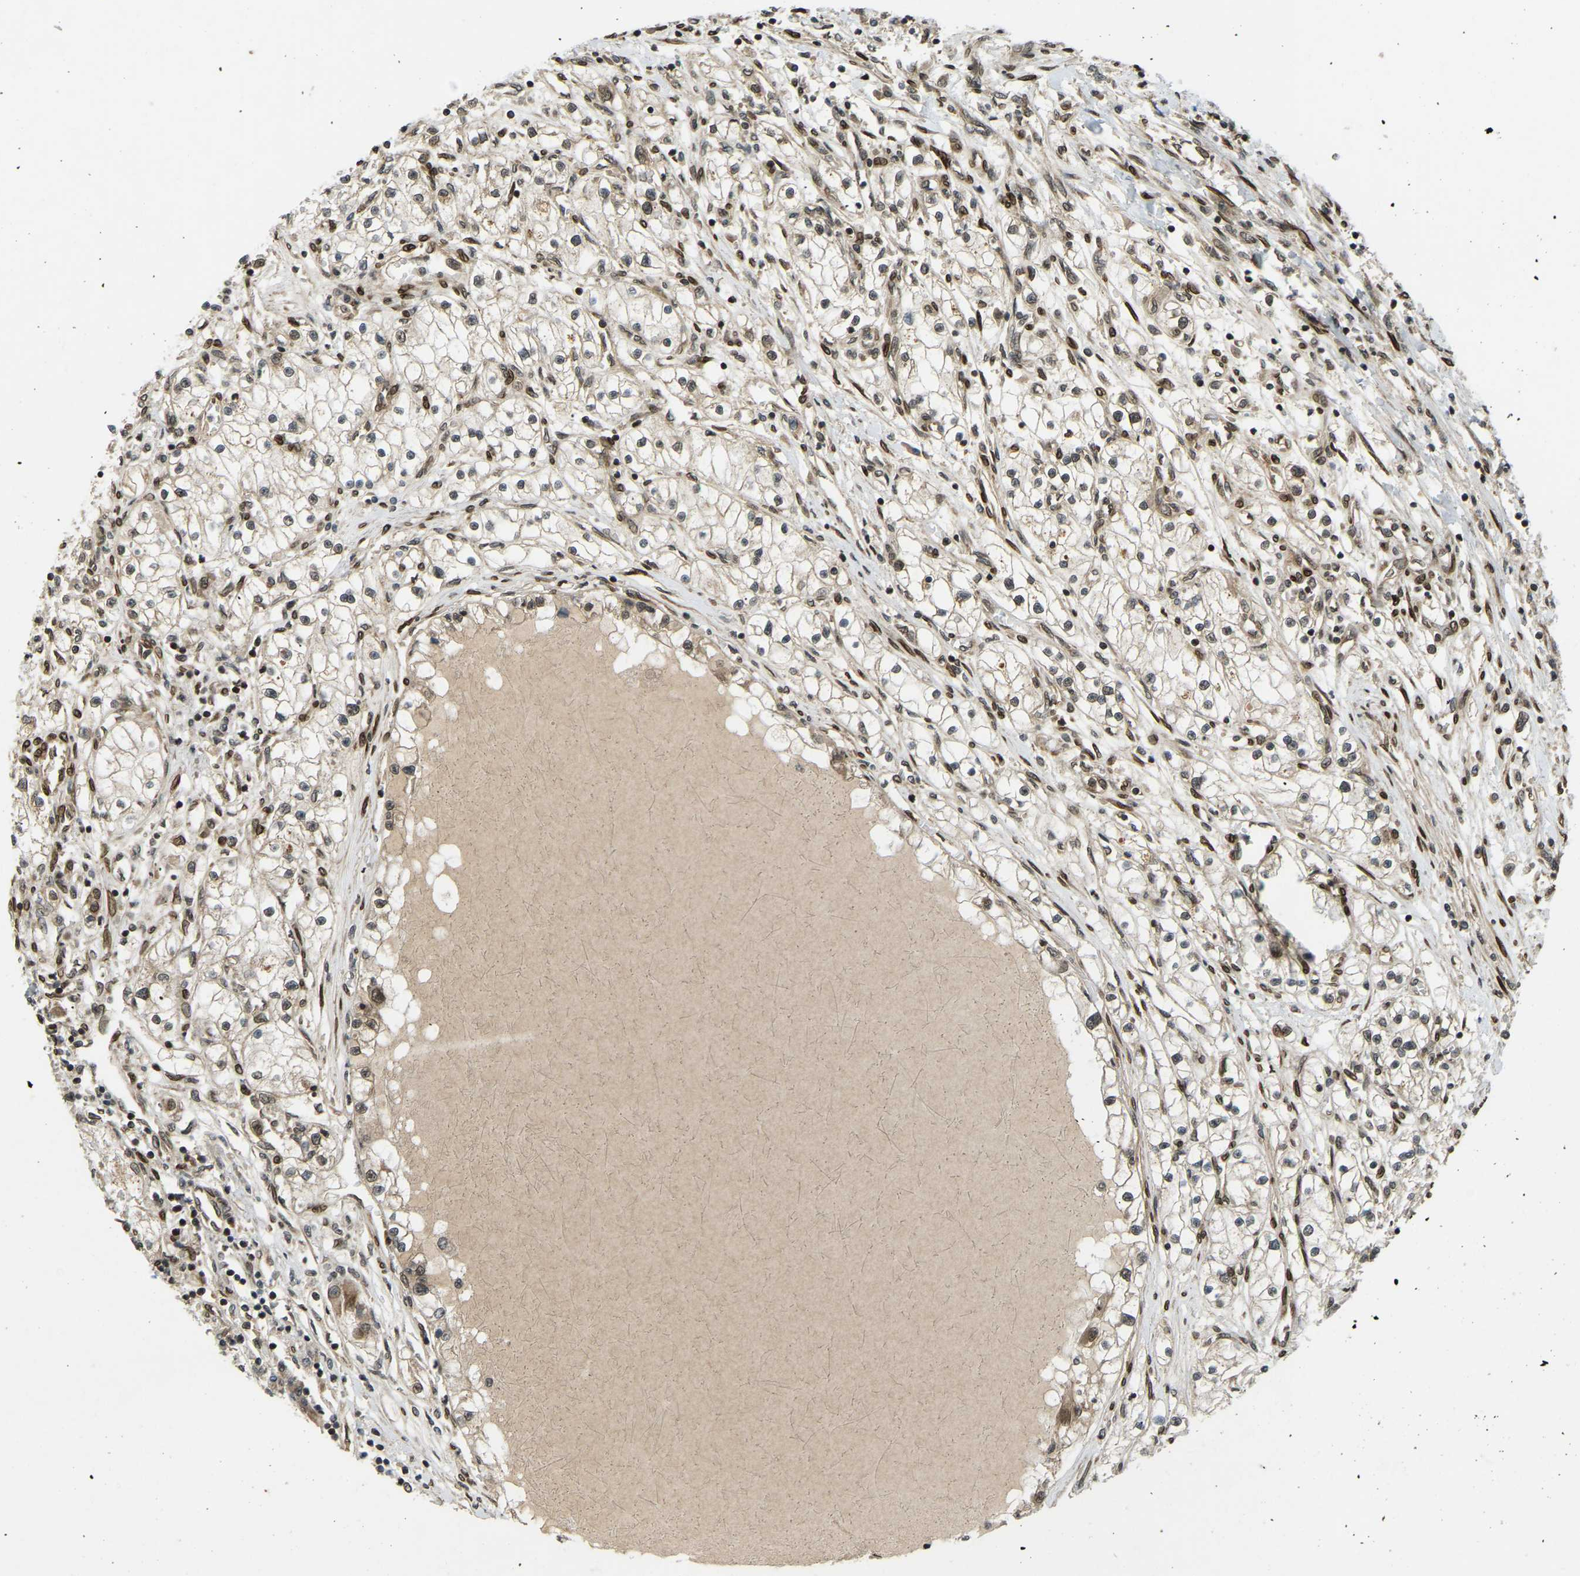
{"staining": {"intensity": "weak", "quantity": "<25%", "location": "nuclear"}, "tissue": "renal cancer", "cell_type": "Tumor cells", "image_type": "cancer", "snomed": [{"axis": "morphology", "description": "Adenocarcinoma, NOS"}, {"axis": "topography", "description": "Kidney"}], "caption": "IHC photomicrograph of human adenocarcinoma (renal) stained for a protein (brown), which shows no positivity in tumor cells.", "gene": "SYNE1", "patient": {"sex": "male", "age": 68}}